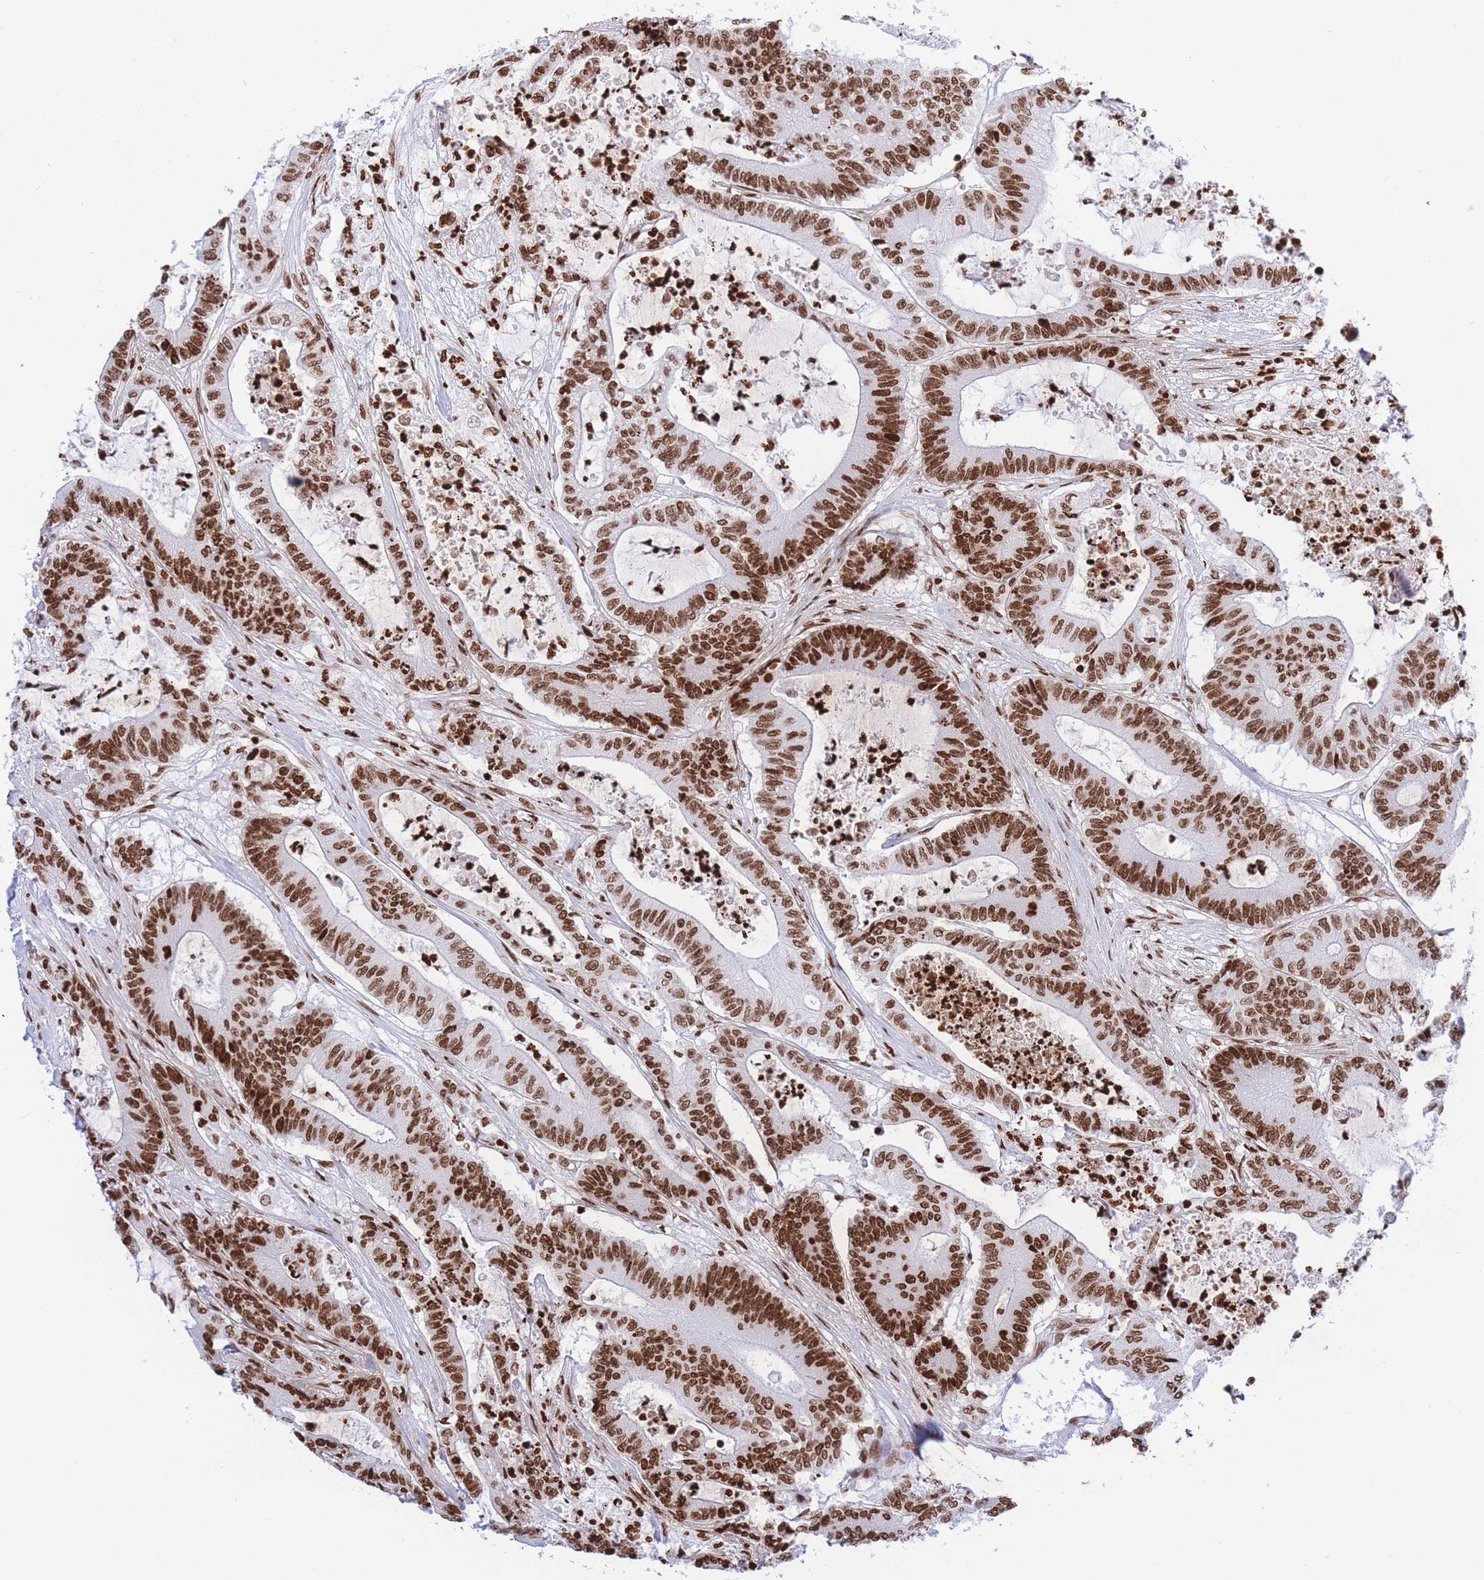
{"staining": {"intensity": "strong", "quantity": ">75%", "location": "nuclear"}, "tissue": "colorectal cancer", "cell_type": "Tumor cells", "image_type": "cancer", "snomed": [{"axis": "morphology", "description": "Adenocarcinoma, NOS"}, {"axis": "topography", "description": "Colon"}], "caption": "Strong nuclear protein positivity is seen in approximately >75% of tumor cells in colorectal cancer.", "gene": "H2BC11", "patient": {"sex": "female", "age": 84}}